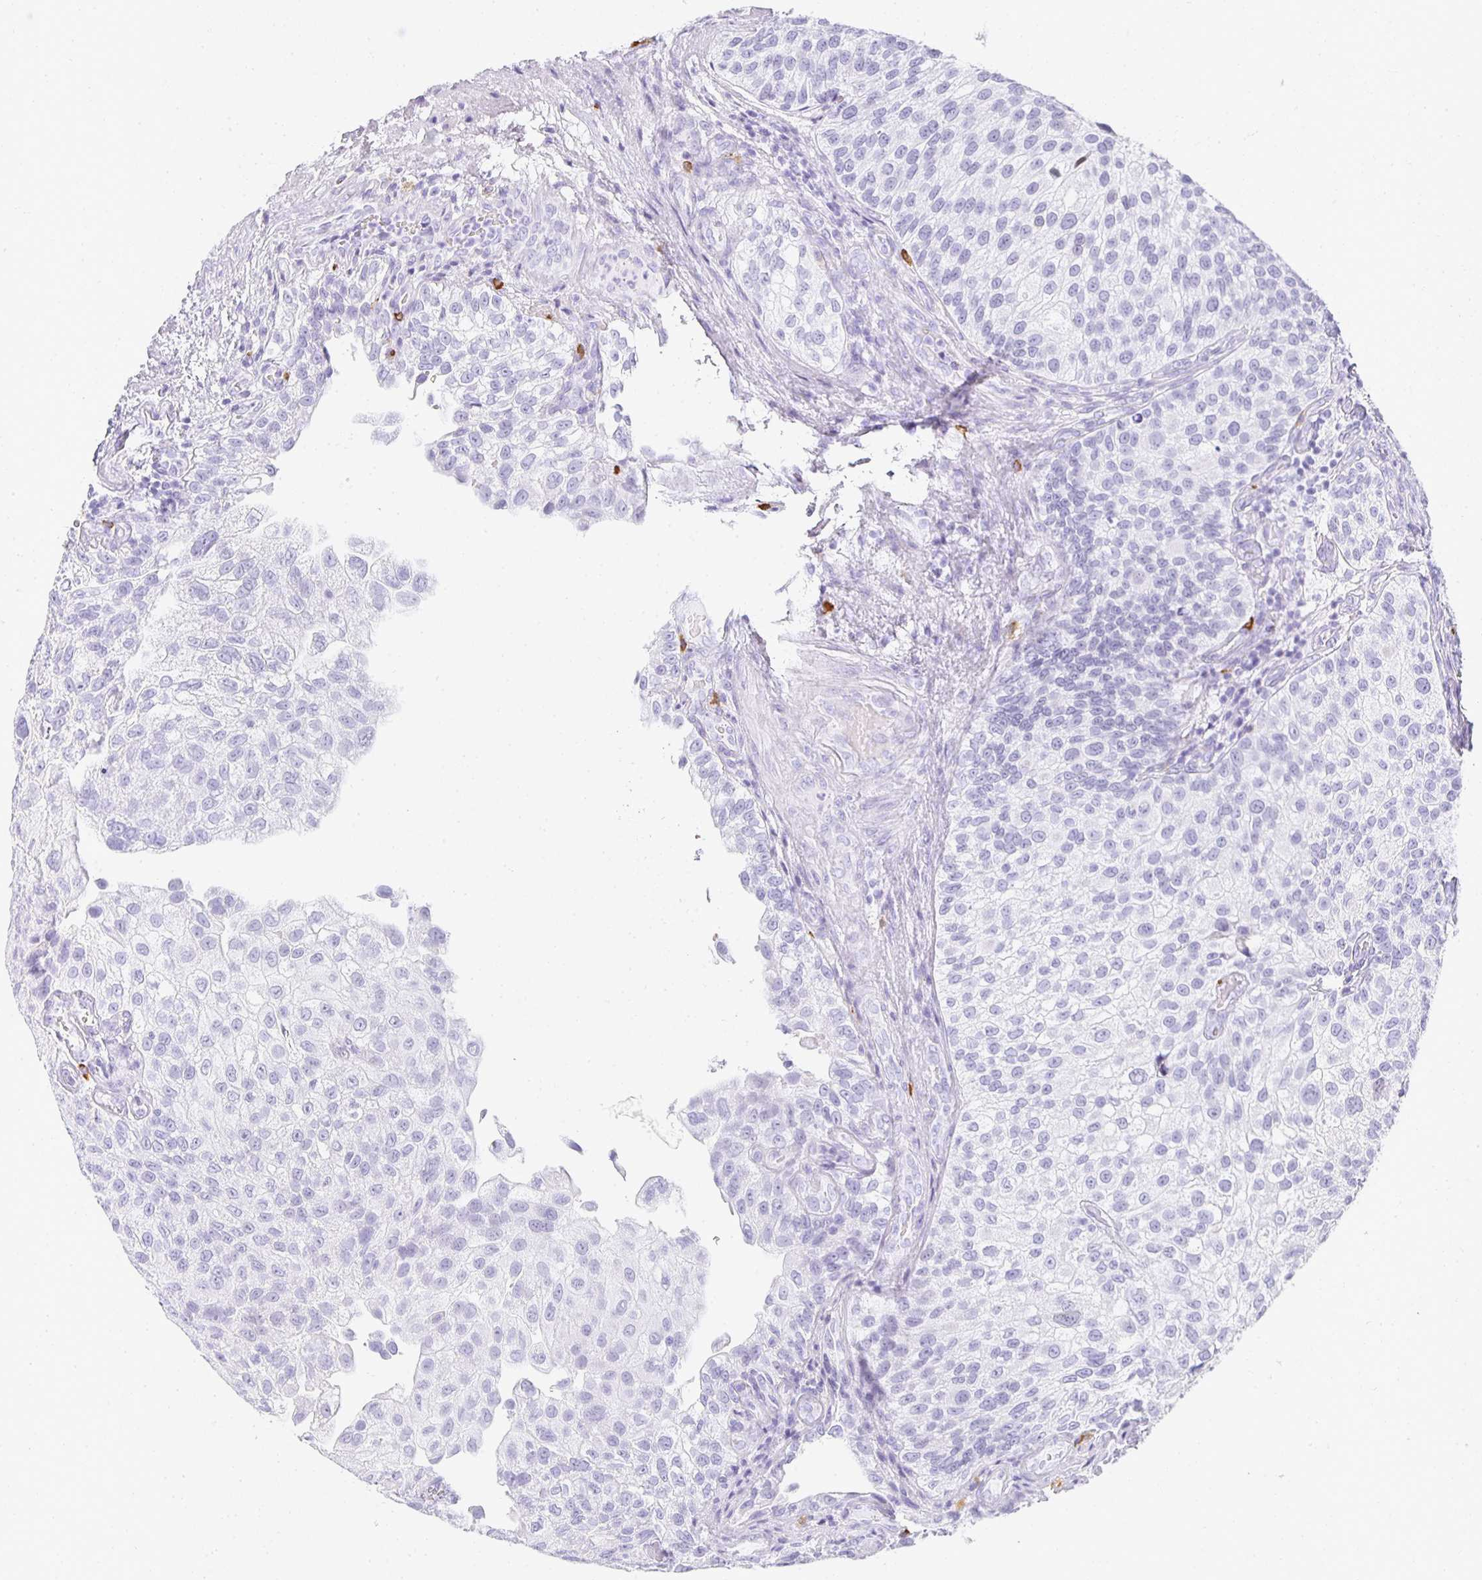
{"staining": {"intensity": "negative", "quantity": "none", "location": "none"}, "tissue": "urothelial cancer", "cell_type": "Tumor cells", "image_type": "cancer", "snomed": [{"axis": "morphology", "description": "Urothelial carcinoma, NOS"}, {"axis": "topography", "description": "Urinary bladder"}], "caption": "IHC of transitional cell carcinoma exhibits no positivity in tumor cells. Nuclei are stained in blue.", "gene": "TPSD1", "patient": {"sex": "male", "age": 87}}